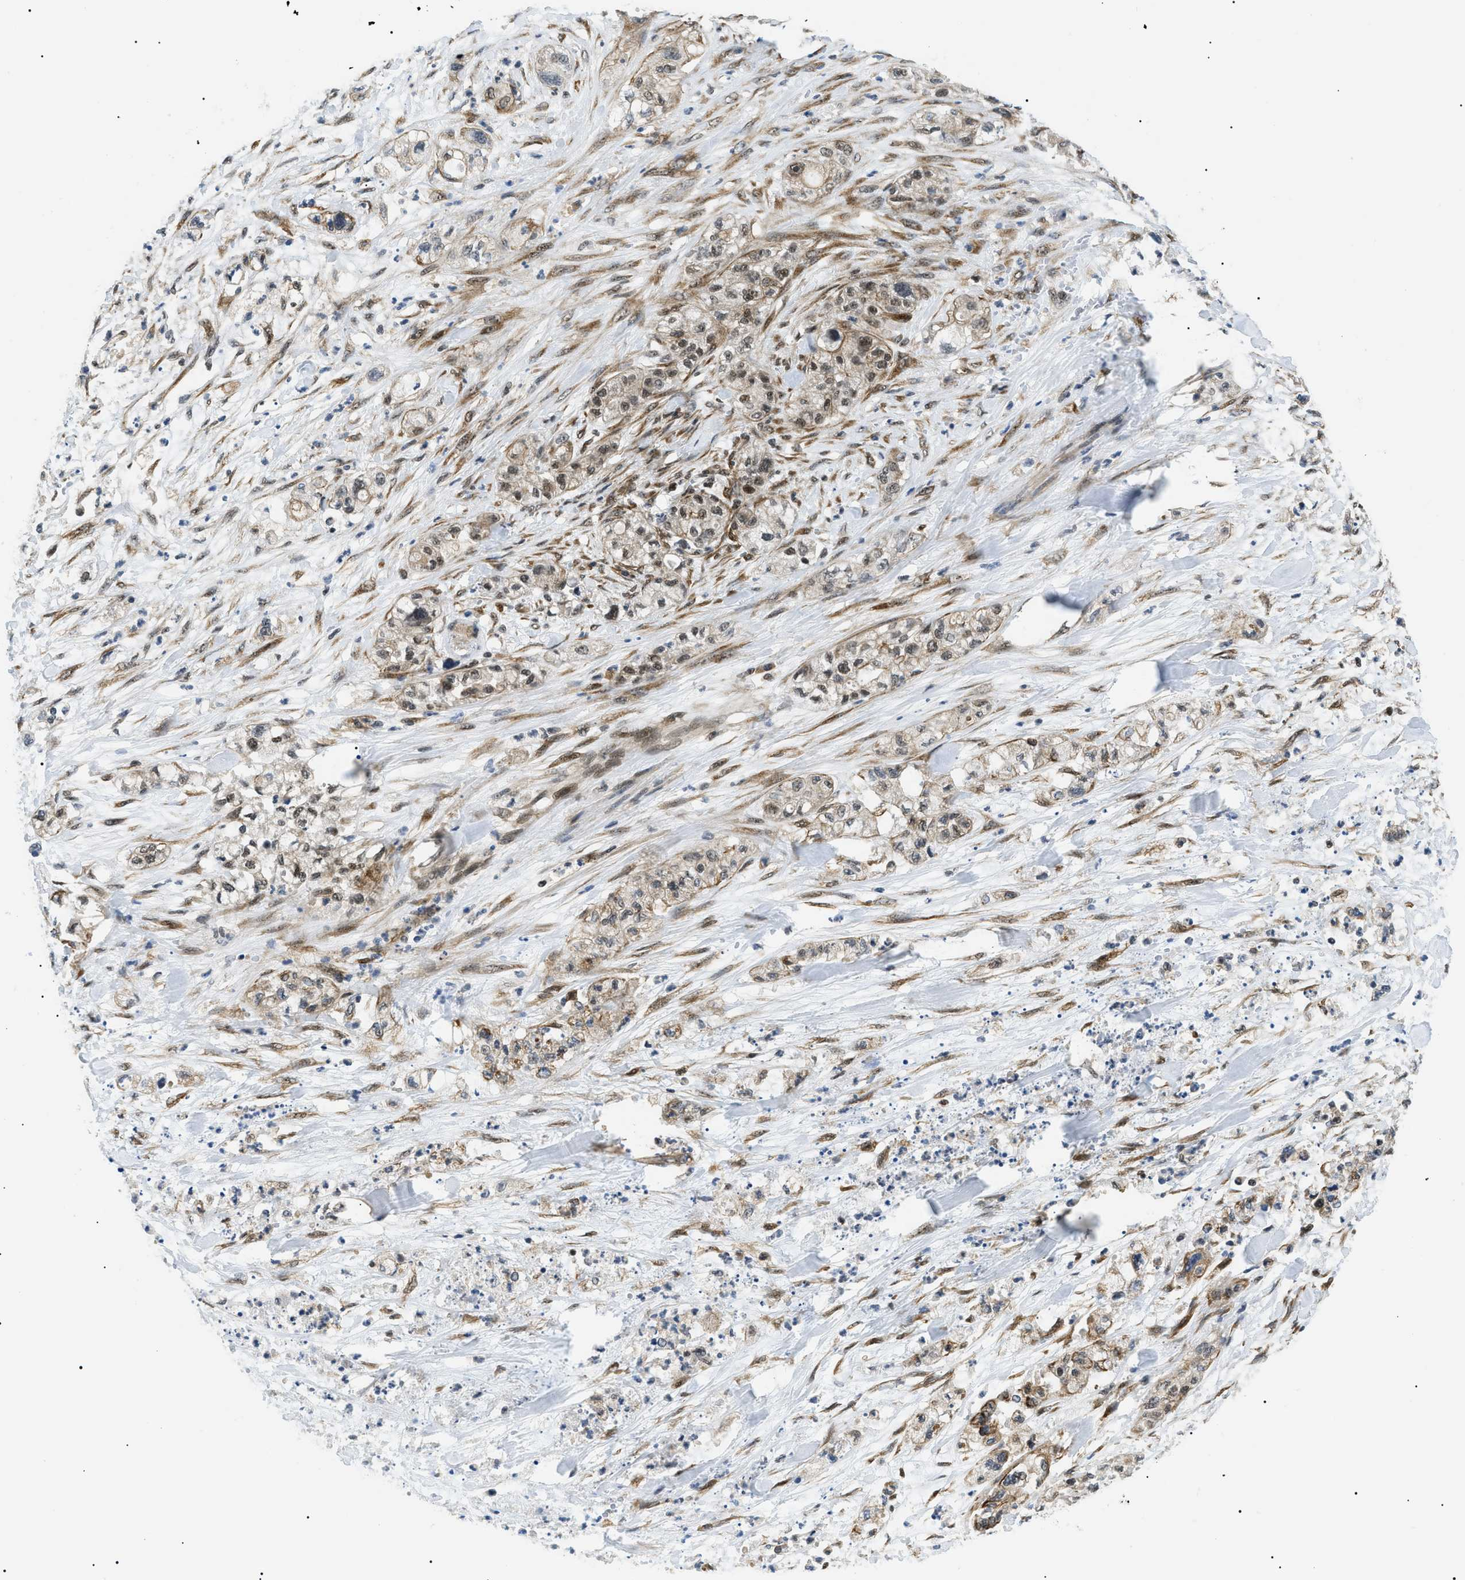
{"staining": {"intensity": "moderate", "quantity": "25%-75%", "location": "cytoplasmic/membranous,nuclear"}, "tissue": "pancreatic cancer", "cell_type": "Tumor cells", "image_type": "cancer", "snomed": [{"axis": "morphology", "description": "Adenocarcinoma, NOS"}, {"axis": "topography", "description": "Pancreas"}], "caption": "An IHC image of tumor tissue is shown. Protein staining in brown shows moderate cytoplasmic/membranous and nuclear positivity in pancreatic cancer (adenocarcinoma) within tumor cells.", "gene": "CWC25", "patient": {"sex": "female", "age": 78}}